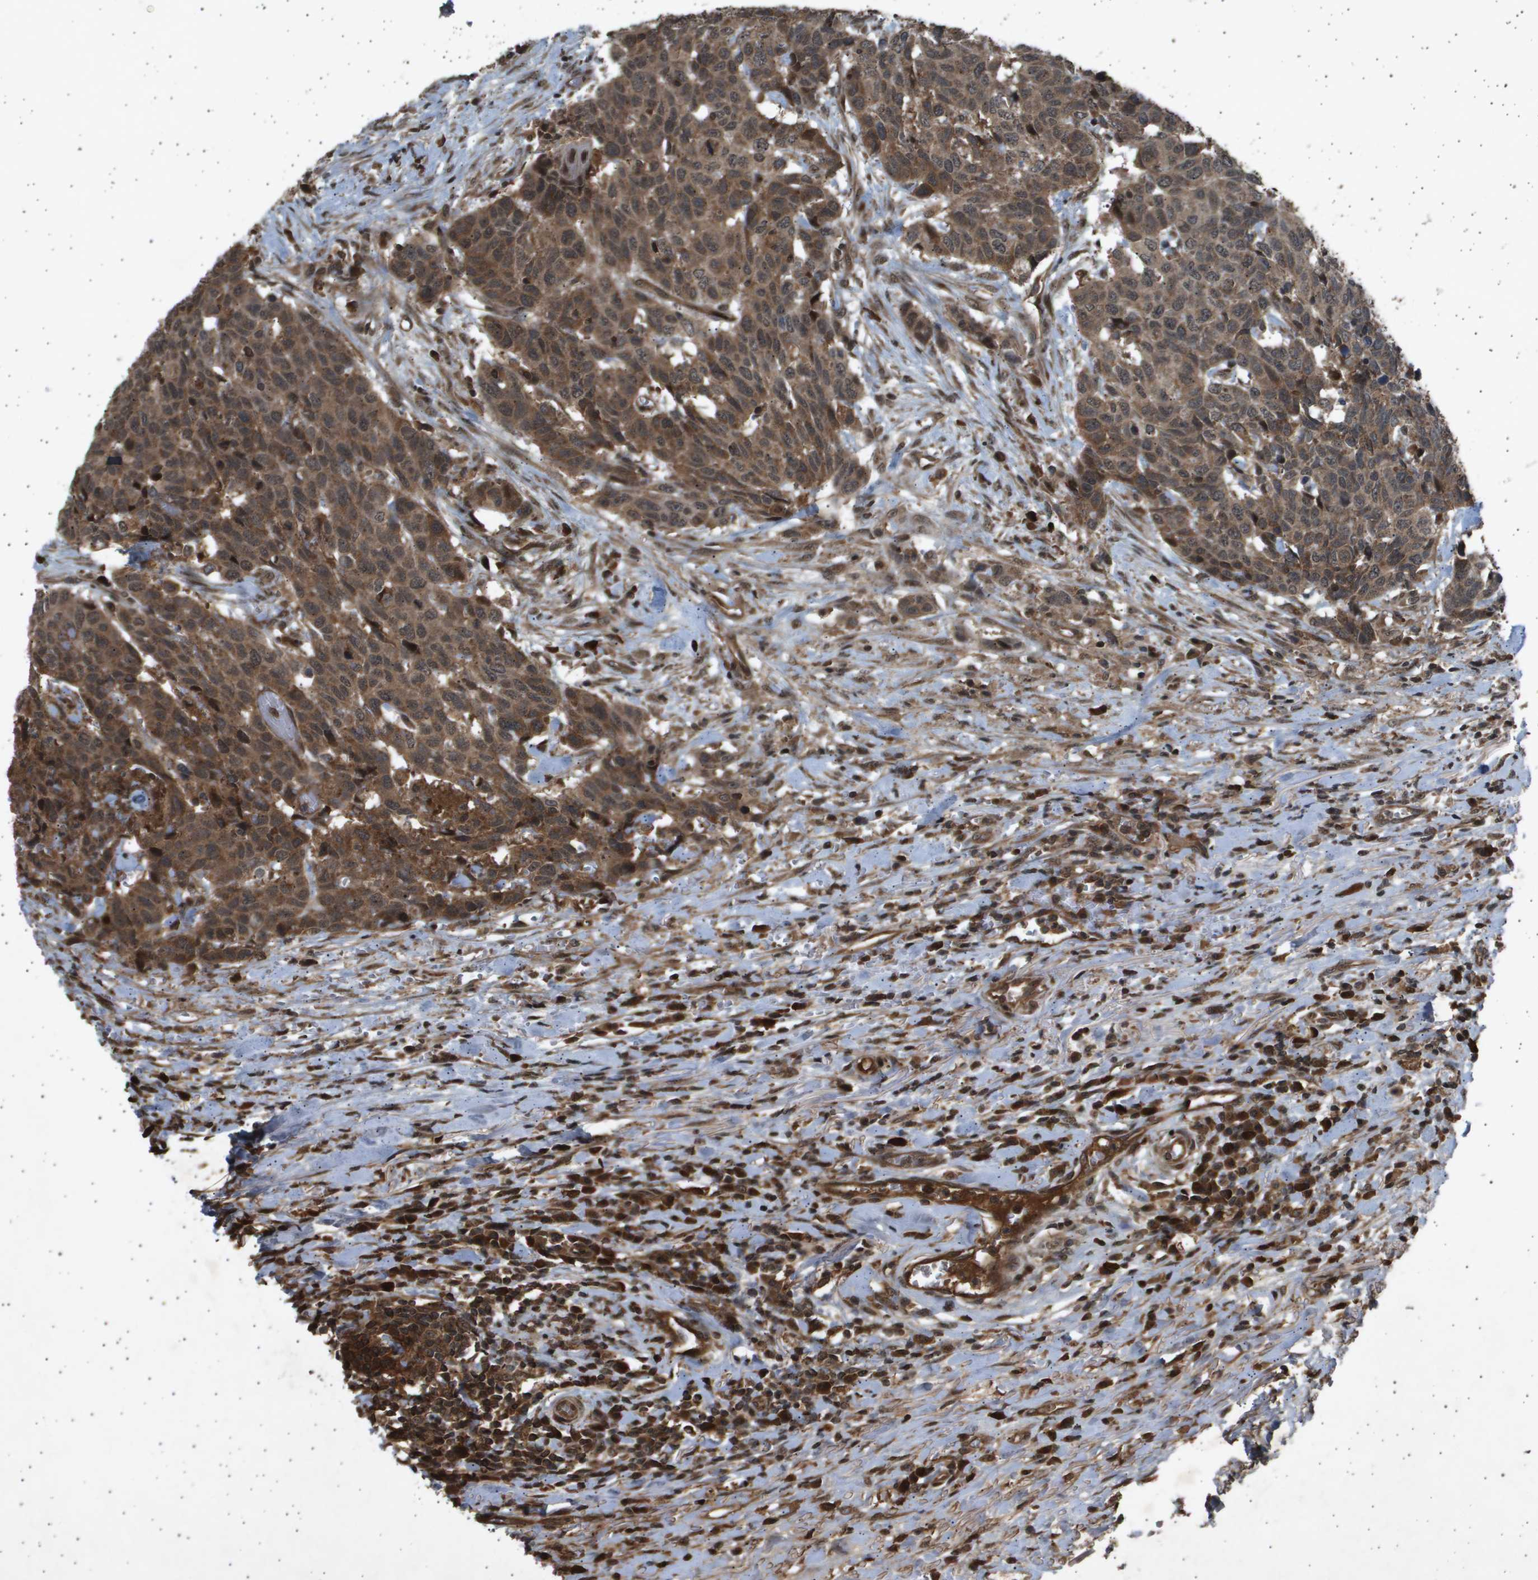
{"staining": {"intensity": "moderate", "quantity": ">75%", "location": "cytoplasmic/membranous,nuclear"}, "tissue": "head and neck cancer", "cell_type": "Tumor cells", "image_type": "cancer", "snomed": [{"axis": "morphology", "description": "Squamous cell carcinoma, NOS"}, {"axis": "topography", "description": "Head-Neck"}], "caption": "IHC image of head and neck cancer stained for a protein (brown), which shows medium levels of moderate cytoplasmic/membranous and nuclear expression in approximately >75% of tumor cells.", "gene": "TNRC6A", "patient": {"sex": "male", "age": 66}}